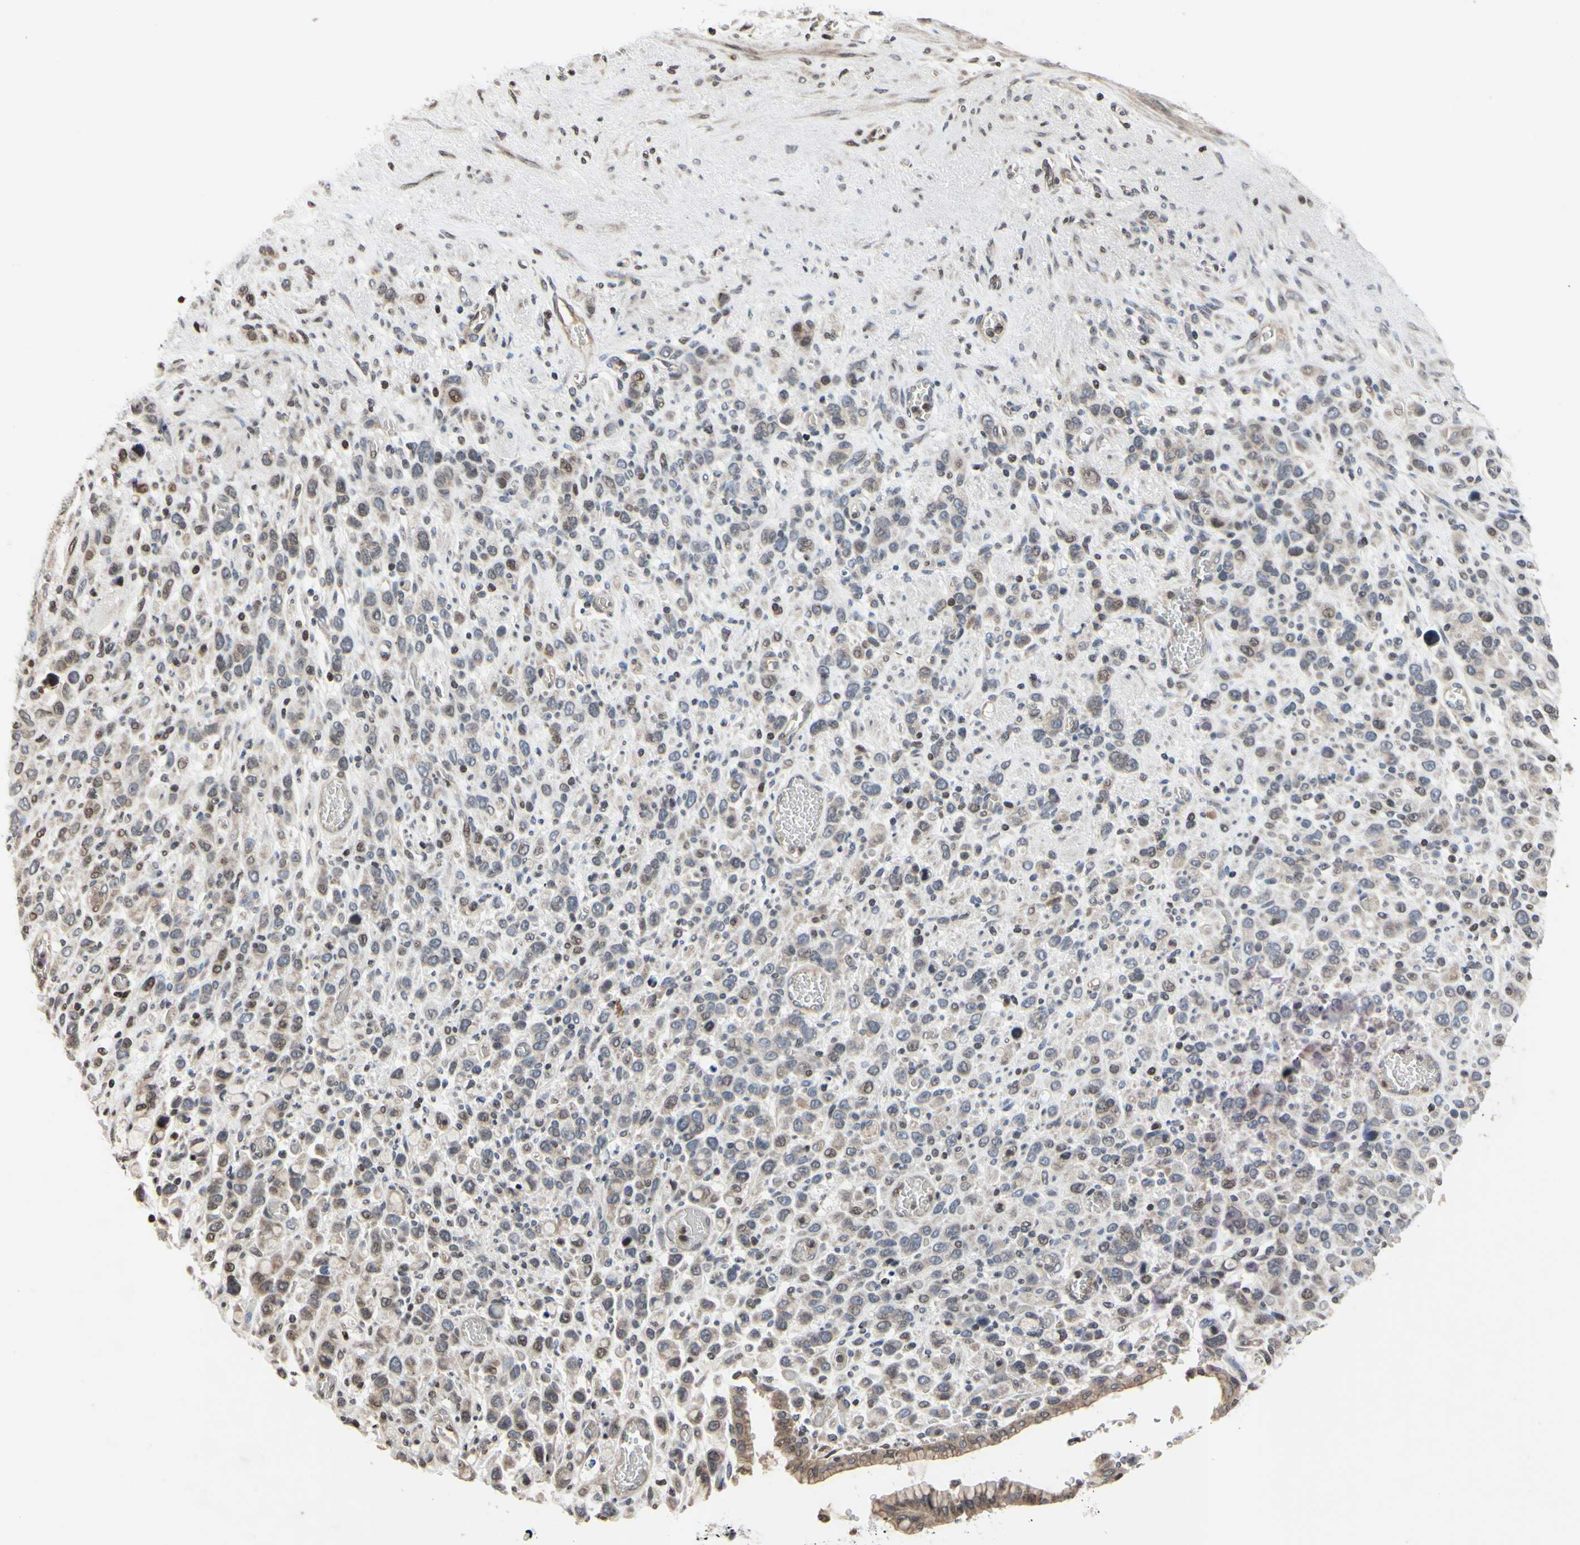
{"staining": {"intensity": "weak", "quantity": "25%-75%", "location": "cytoplasmic/membranous,nuclear"}, "tissue": "stomach cancer", "cell_type": "Tumor cells", "image_type": "cancer", "snomed": [{"axis": "morphology", "description": "Normal tissue, NOS"}, {"axis": "morphology", "description": "Adenocarcinoma, NOS"}, {"axis": "morphology", "description": "Adenocarcinoma, High grade"}, {"axis": "topography", "description": "Stomach, upper"}, {"axis": "topography", "description": "Stomach"}], "caption": "The immunohistochemical stain shows weak cytoplasmic/membranous and nuclear staining in tumor cells of adenocarcinoma (high-grade) (stomach) tissue.", "gene": "ARG1", "patient": {"sex": "female", "age": 65}}